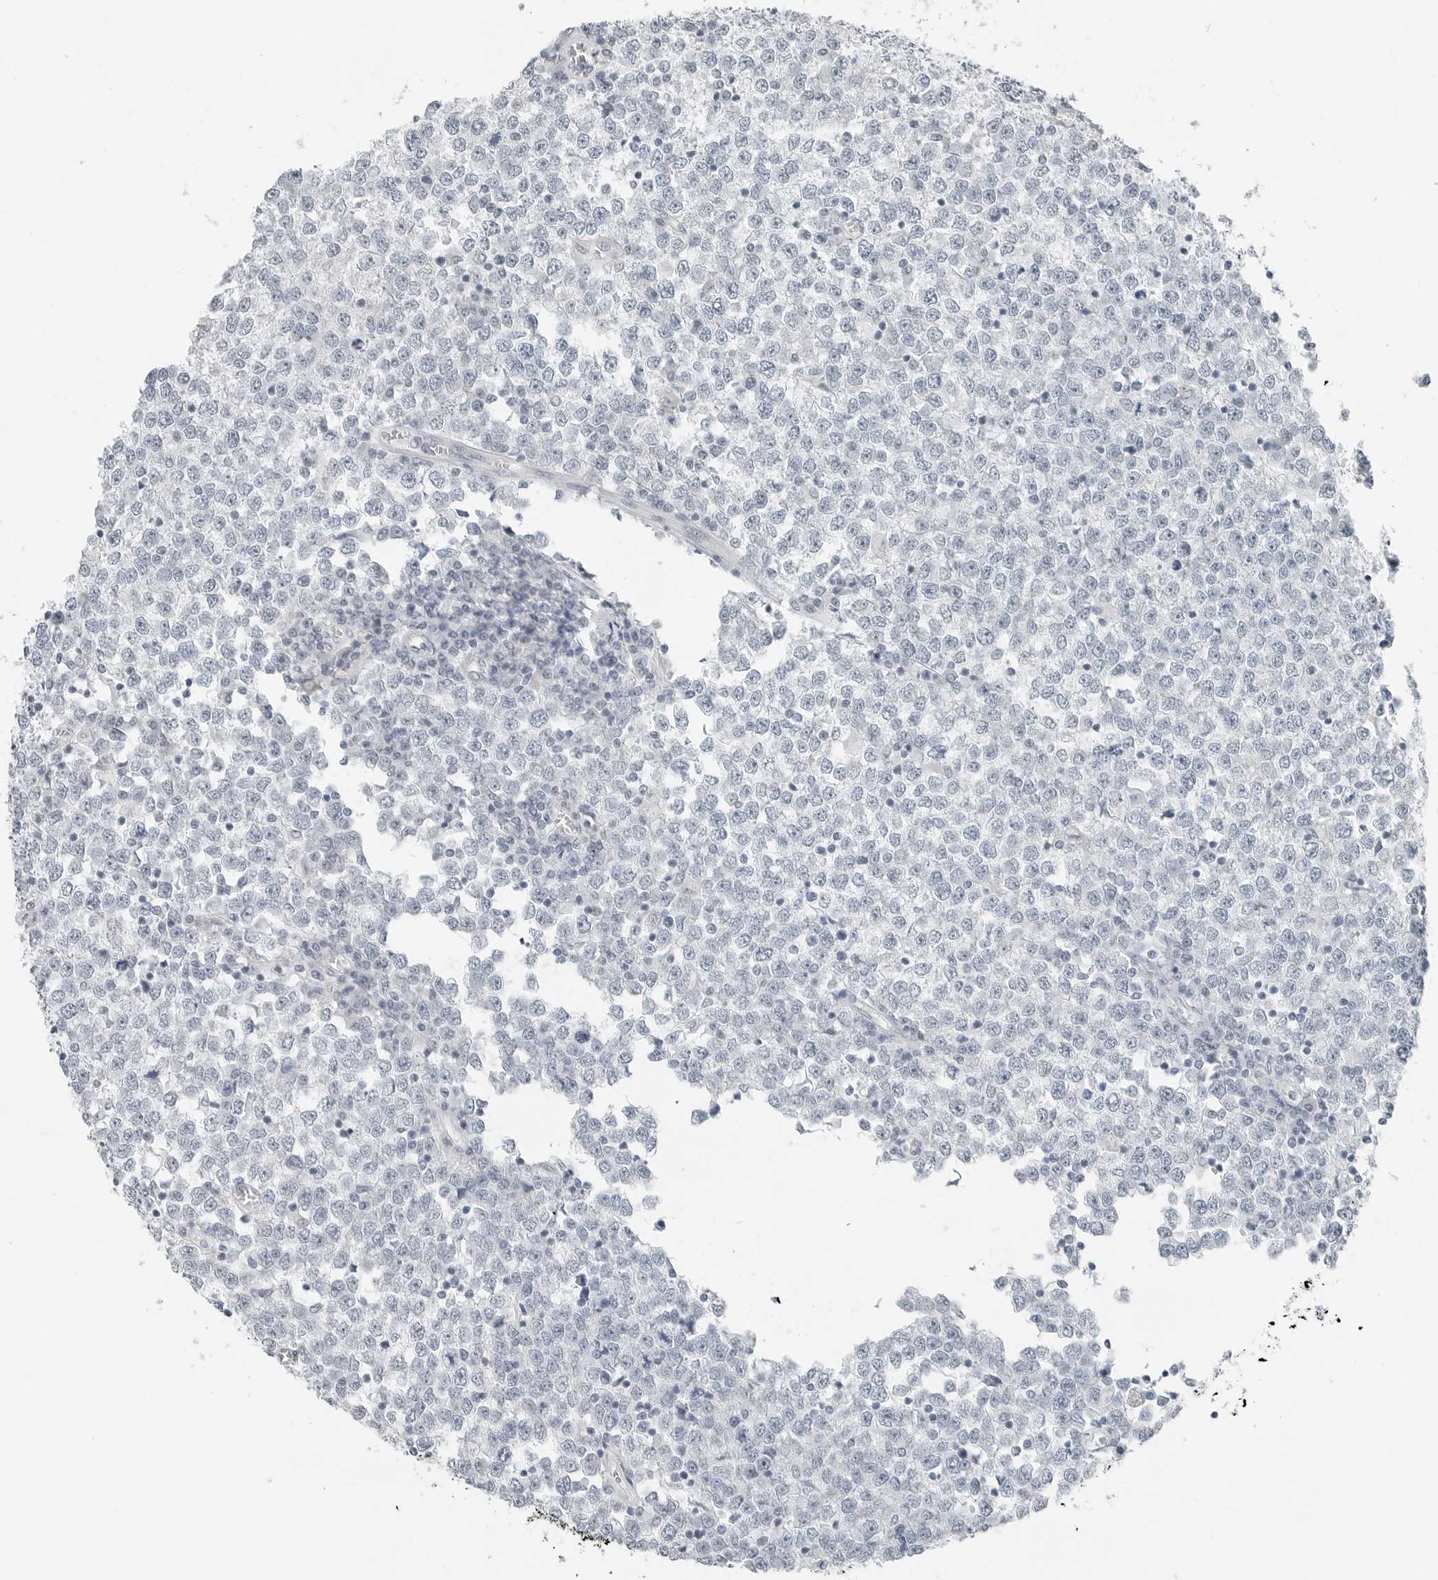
{"staining": {"intensity": "negative", "quantity": "none", "location": "none"}, "tissue": "testis cancer", "cell_type": "Tumor cells", "image_type": "cancer", "snomed": [{"axis": "morphology", "description": "Seminoma, NOS"}, {"axis": "topography", "description": "Testis"}], "caption": "Testis seminoma stained for a protein using immunohistochemistry (IHC) displays no staining tumor cells.", "gene": "XIRP1", "patient": {"sex": "male", "age": 65}}